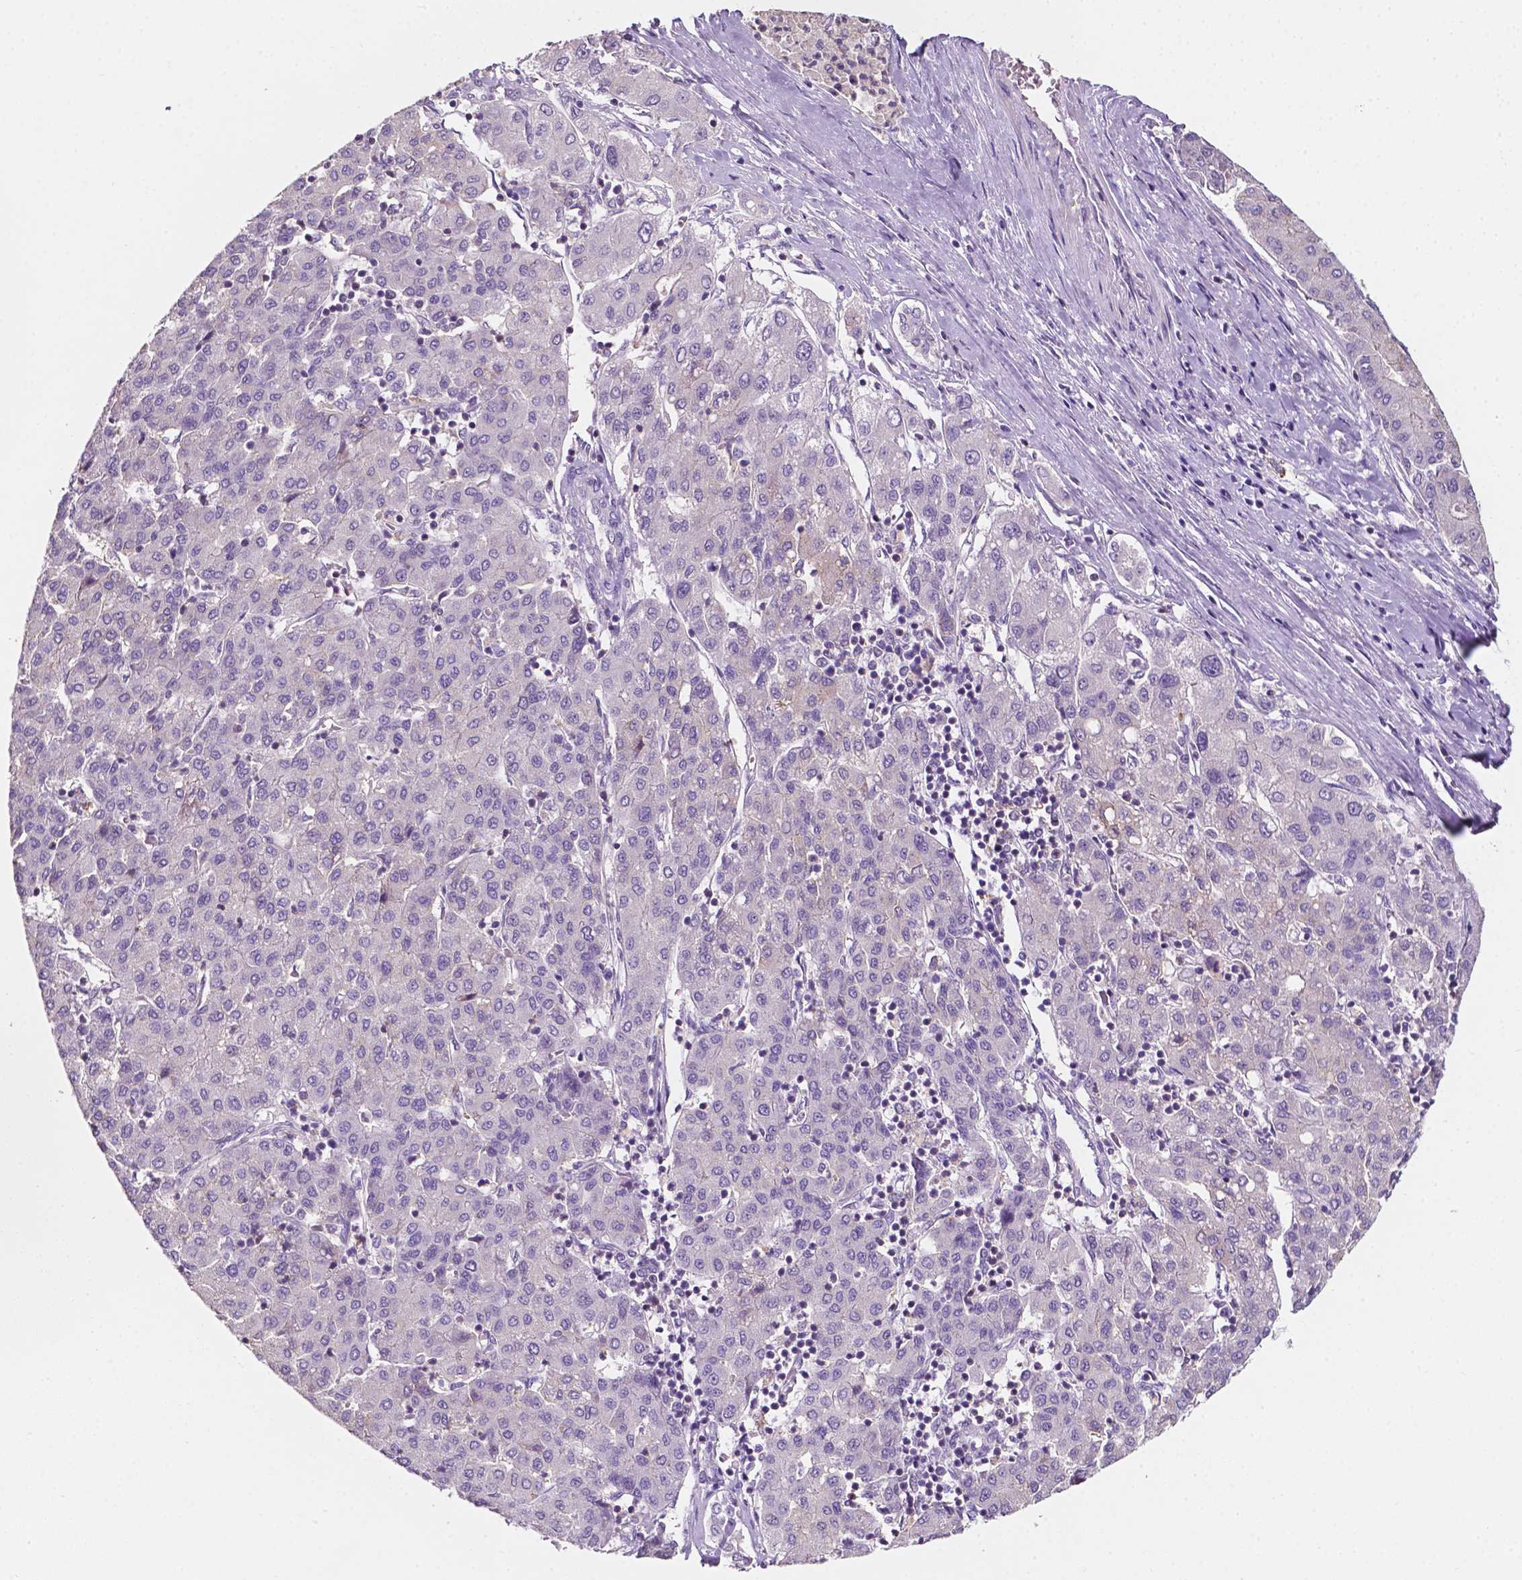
{"staining": {"intensity": "negative", "quantity": "none", "location": "none"}, "tissue": "liver cancer", "cell_type": "Tumor cells", "image_type": "cancer", "snomed": [{"axis": "morphology", "description": "Carcinoma, Hepatocellular, NOS"}, {"axis": "topography", "description": "Liver"}], "caption": "Hepatocellular carcinoma (liver) was stained to show a protein in brown. There is no significant positivity in tumor cells.", "gene": "EGFR", "patient": {"sex": "male", "age": 65}}